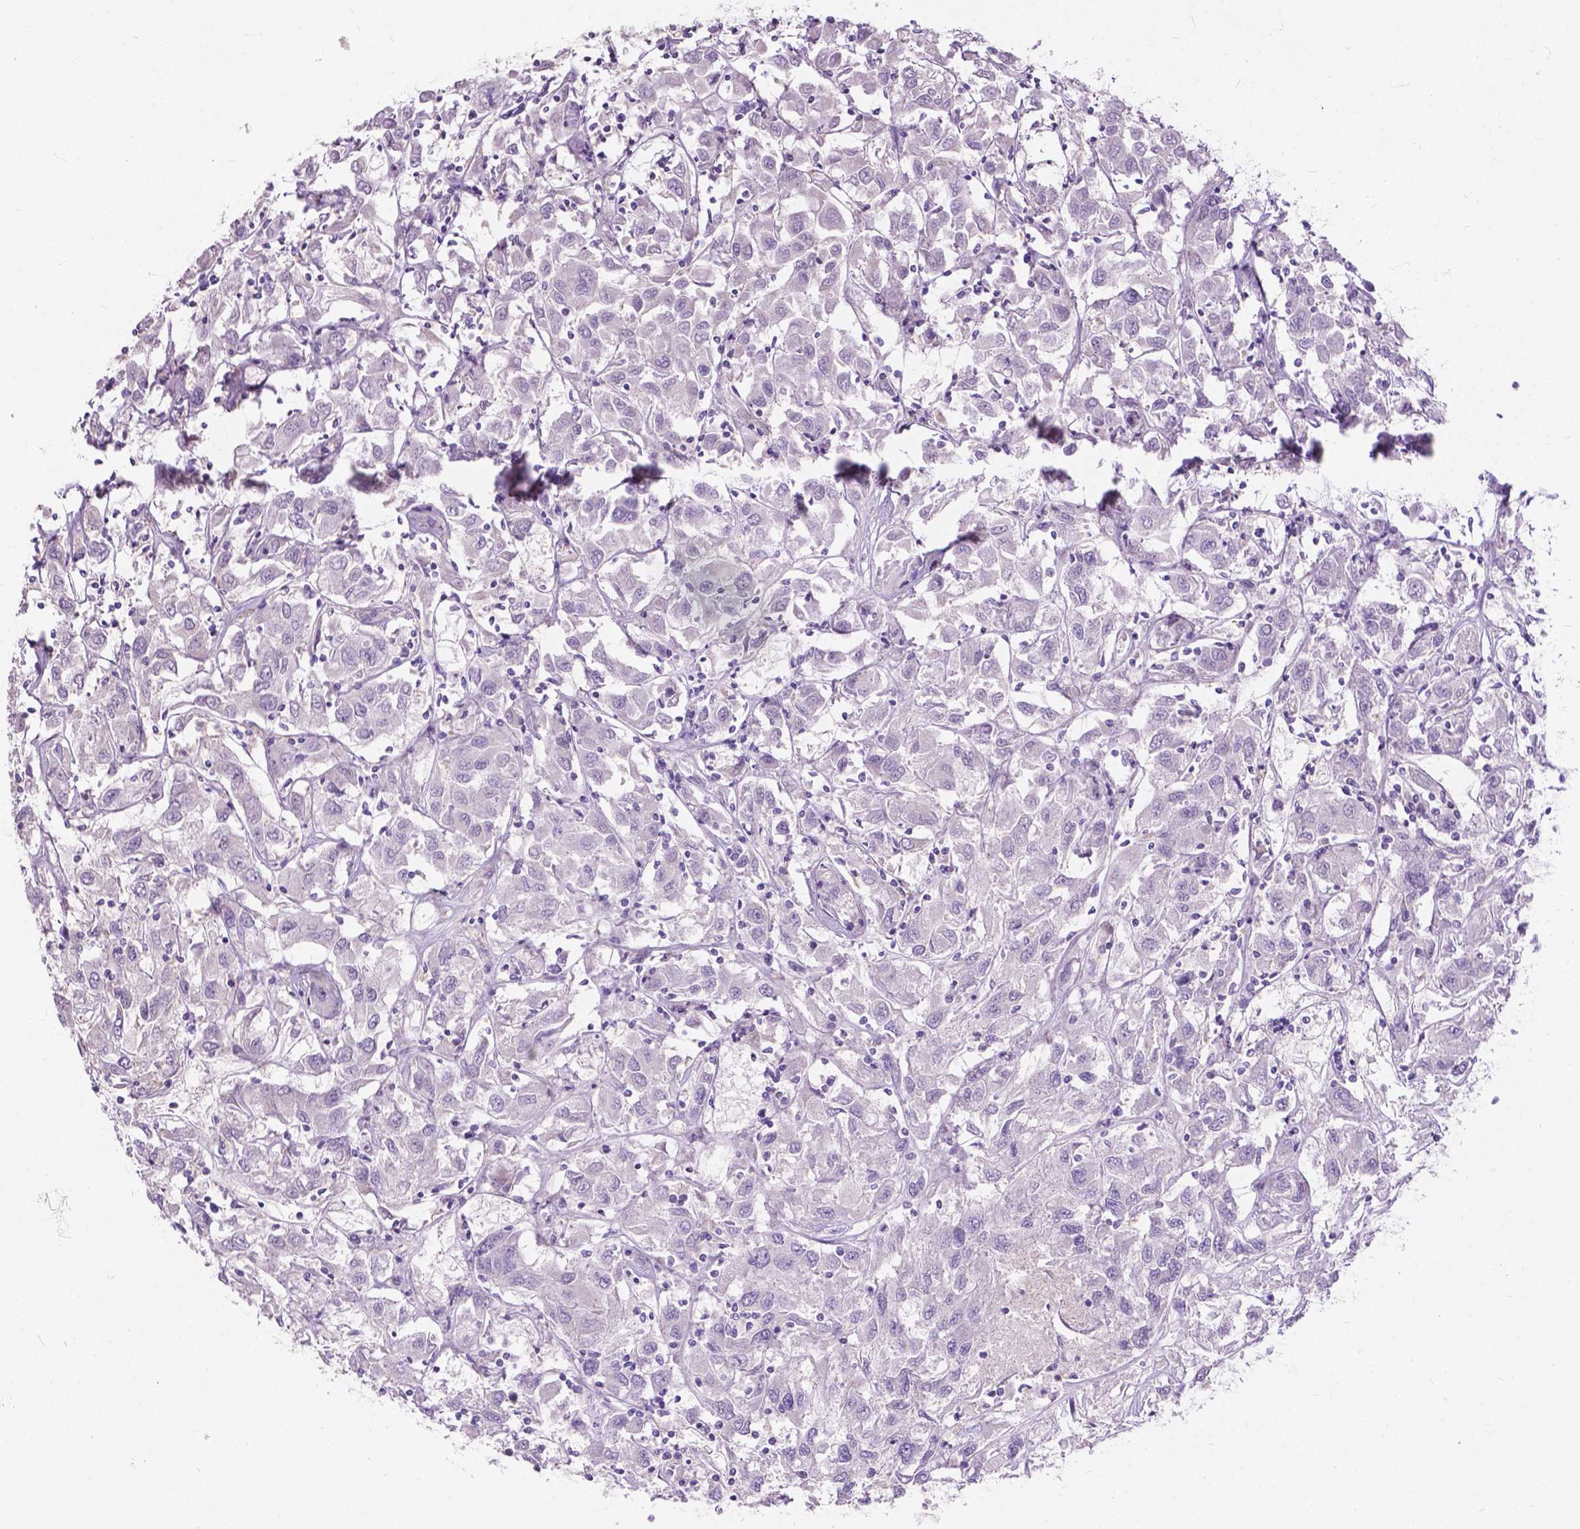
{"staining": {"intensity": "negative", "quantity": "none", "location": "none"}, "tissue": "renal cancer", "cell_type": "Tumor cells", "image_type": "cancer", "snomed": [{"axis": "morphology", "description": "Adenocarcinoma, NOS"}, {"axis": "topography", "description": "Kidney"}], "caption": "A micrograph of renal cancer (adenocarcinoma) stained for a protein demonstrates no brown staining in tumor cells.", "gene": "MYH14", "patient": {"sex": "female", "age": 76}}